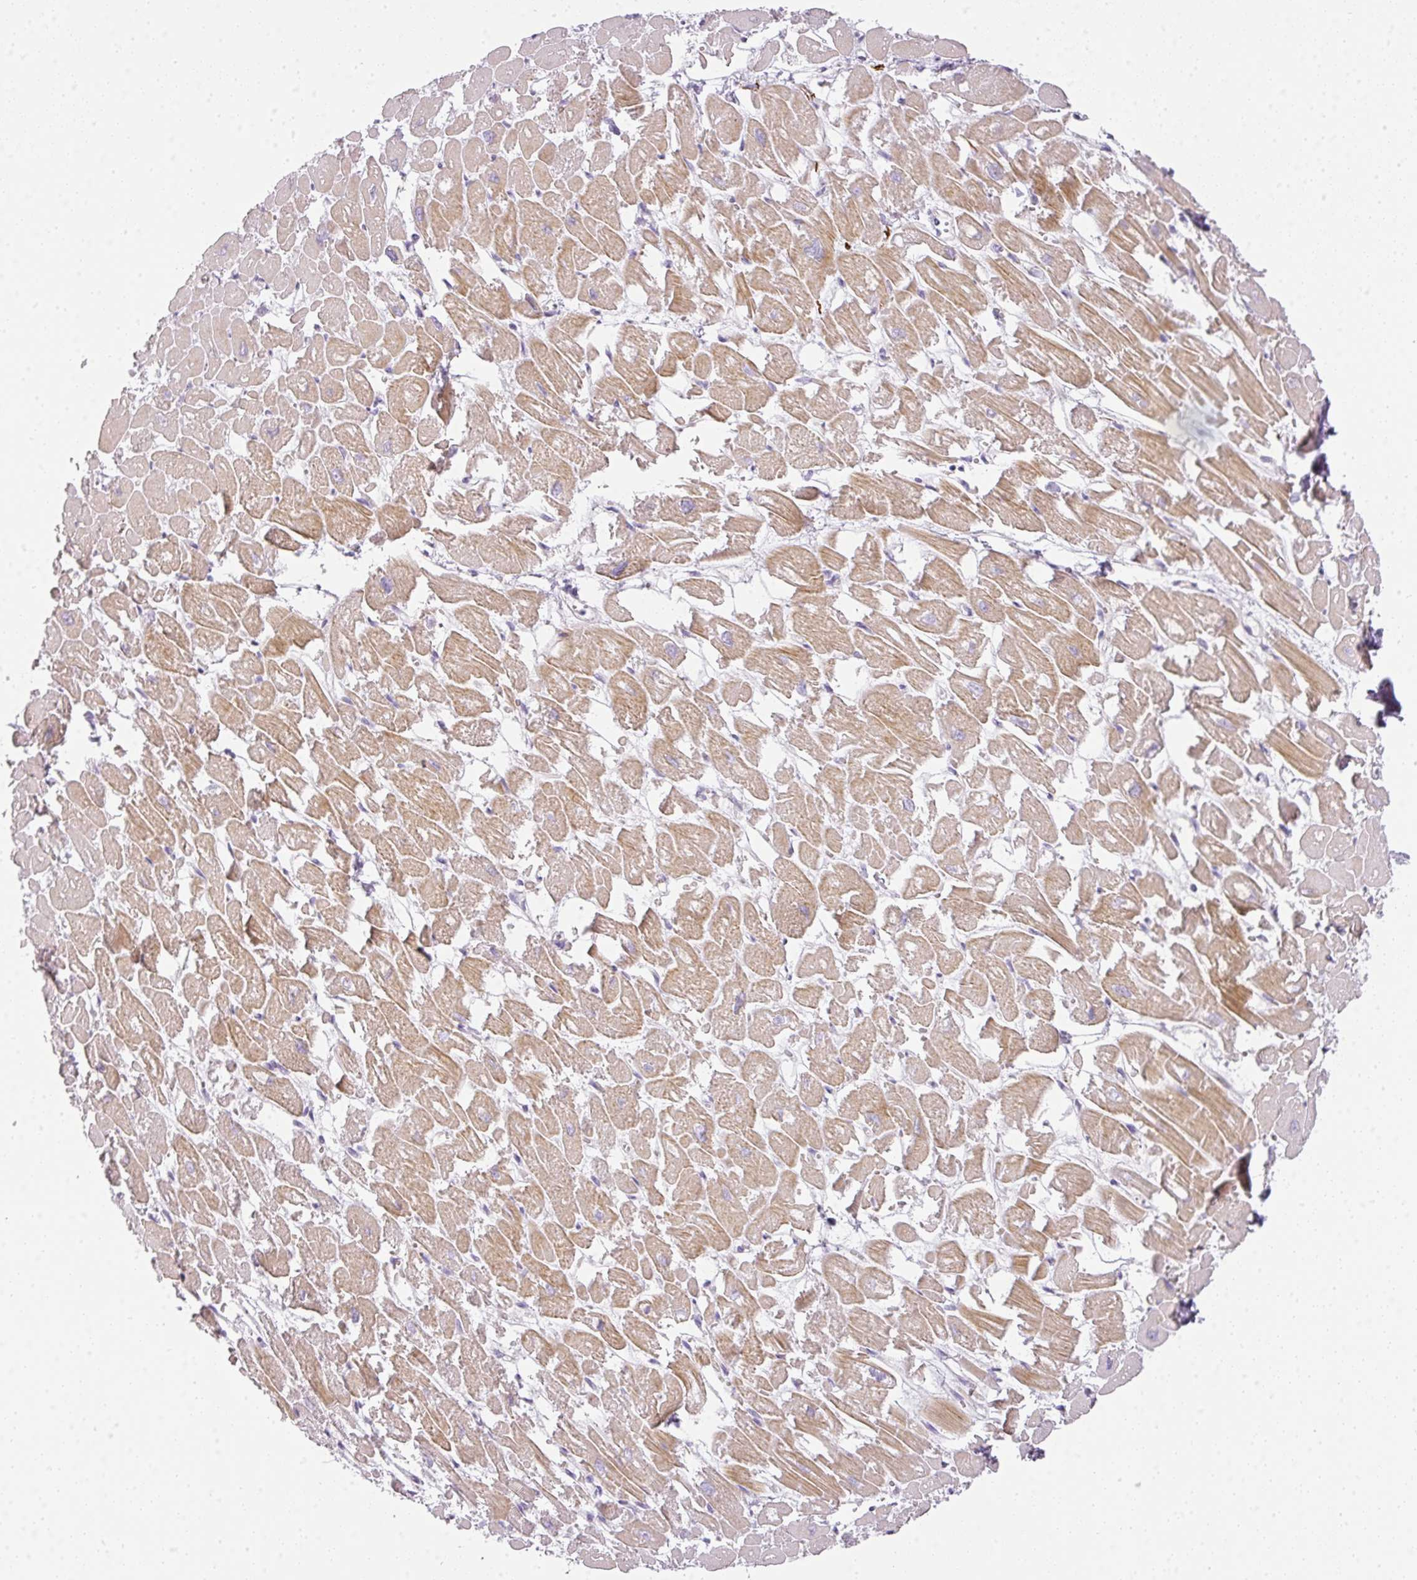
{"staining": {"intensity": "moderate", "quantity": "25%-75%", "location": "cytoplasmic/membranous"}, "tissue": "heart muscle", "cell_type": "Cardiomyocytes", "image_type": "normal", "snomed": [{"axis": "morphology", "description": "Normal tissue, NOS"}, {"axis": "topography", "description": "Heart"}], "caption": "Moderate cytoplasmic/membranous protein positivity is identified in approximately 25%-75% of cardiomyocytes in heart muscle. The protein is stained brown, and the nuclei are stained in blue (DAB IHC with brightfield microscopy, high magnification).", "gene": "RAX2", "patient": {"sex": "male", "age": 54}}